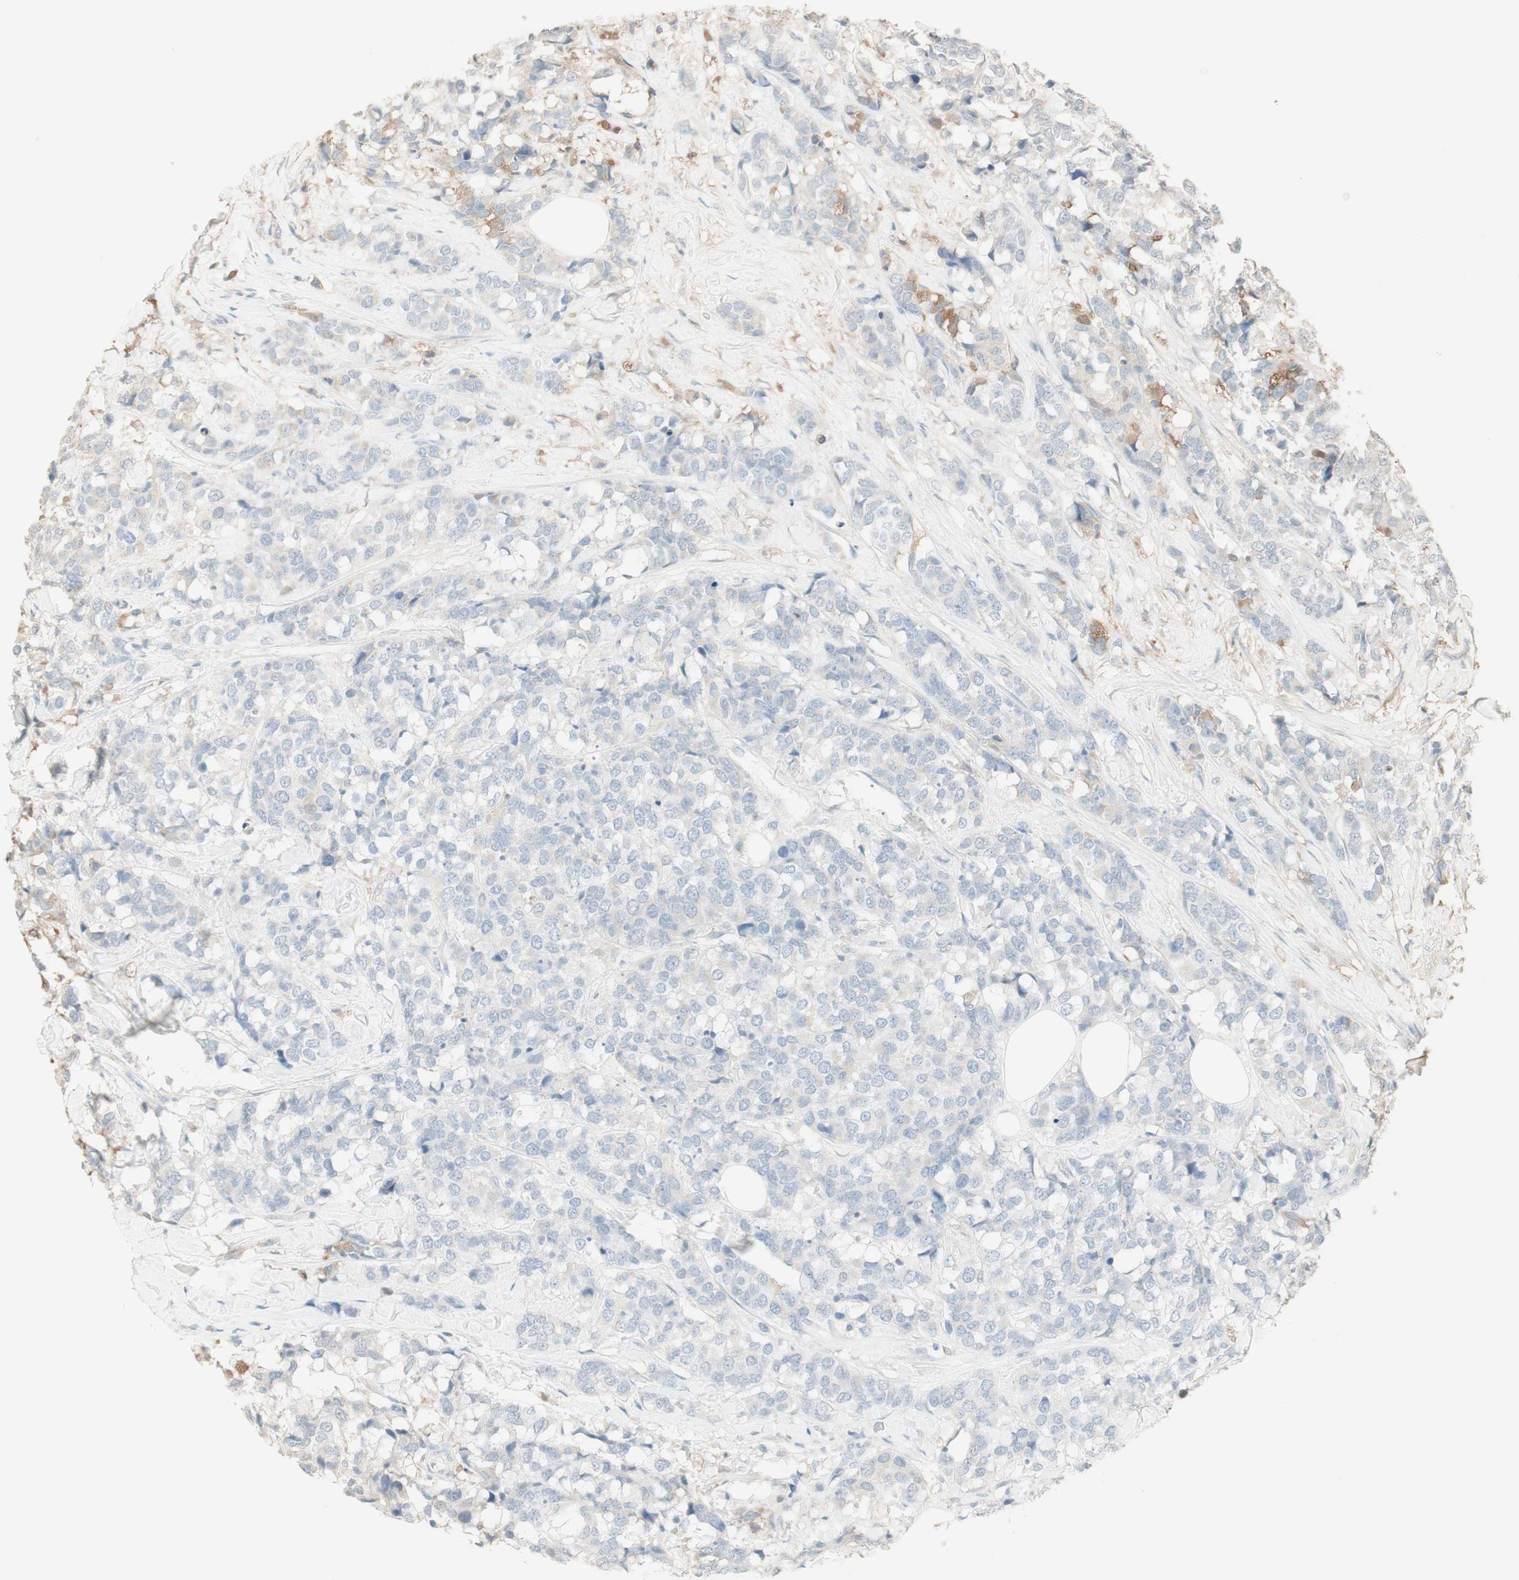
{"staining": {"intensity": "negative", "quantity": "none", "location": "none"}, "tissue": "breast cancer", "cell_type": "Tumor cells", "image_type": "cancer", "snomed": [{"axis": "morphology", "description": "Lobular carcinoma"}, {"axis": "topography", "description": "Breast"}], "caption": "This is an immunohistochemistry image of lobular carcinoma (breast). There is no expression in tumor cells.", "gene": "IFNG", "patient": {"sex": "female", "age": 59}}